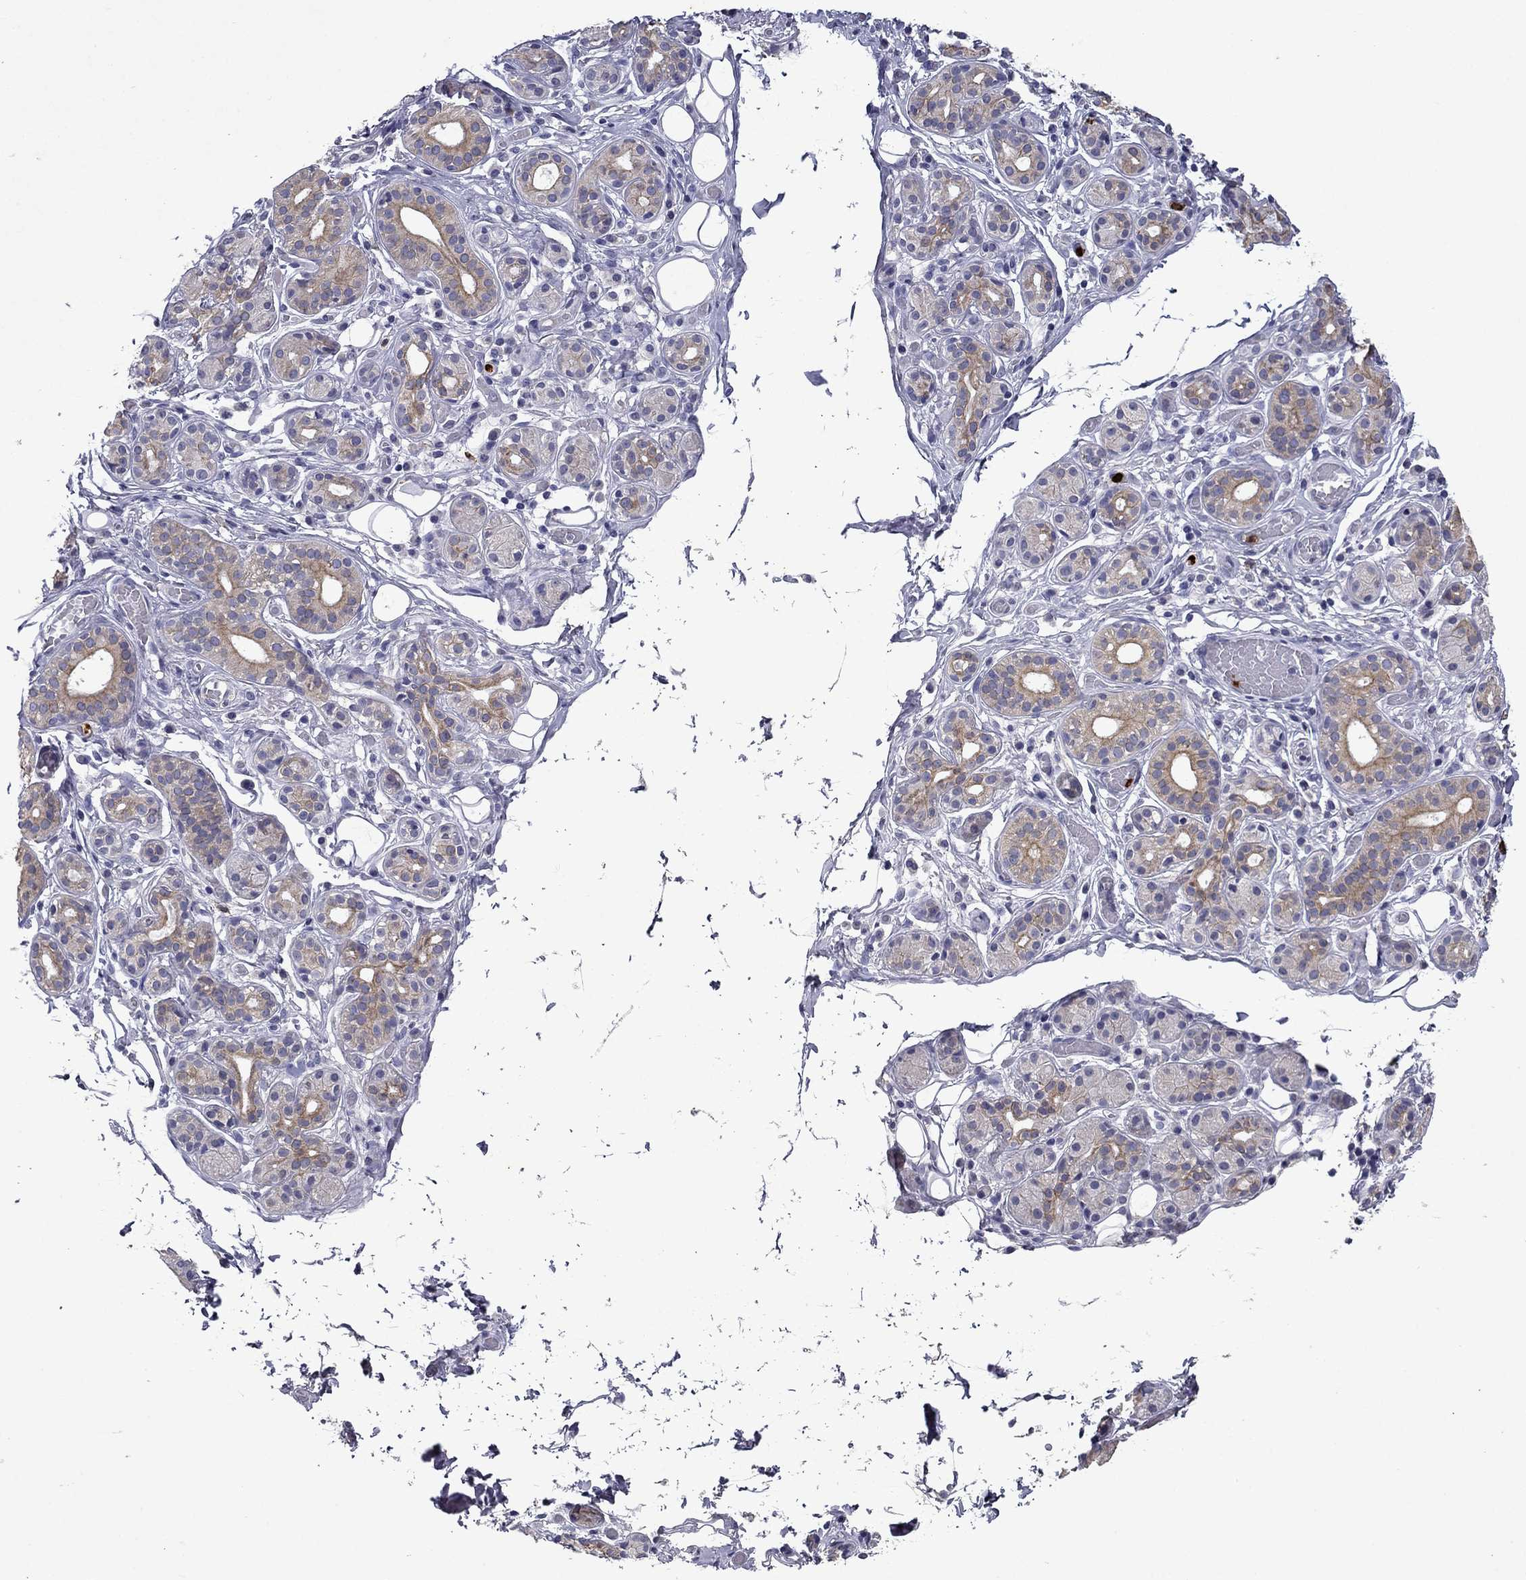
{"staining": {"intensity": "moderate", "quantity": "<25%", "location": "cytoplasmic/membranous"}, "tissue": "salivary gland", "cell_type": "Glandular cells", "image_type": "normal", "snomed": [{"axis": "morphology", "description": "Normal tissue, NOS"}, {"axis": "topography", "description": "Salivary gland"}, {"axis": "topography", "description": "Peripheral nerve tissue"}], "caption": "The photomicrograph reveals staining of normal salivary gland, revealing moderate cytoplasmic/membranous protein staining (brown color) within glandular cells.", "gene": "IRF5", "patient": {"sex": "male", "age": 71}}